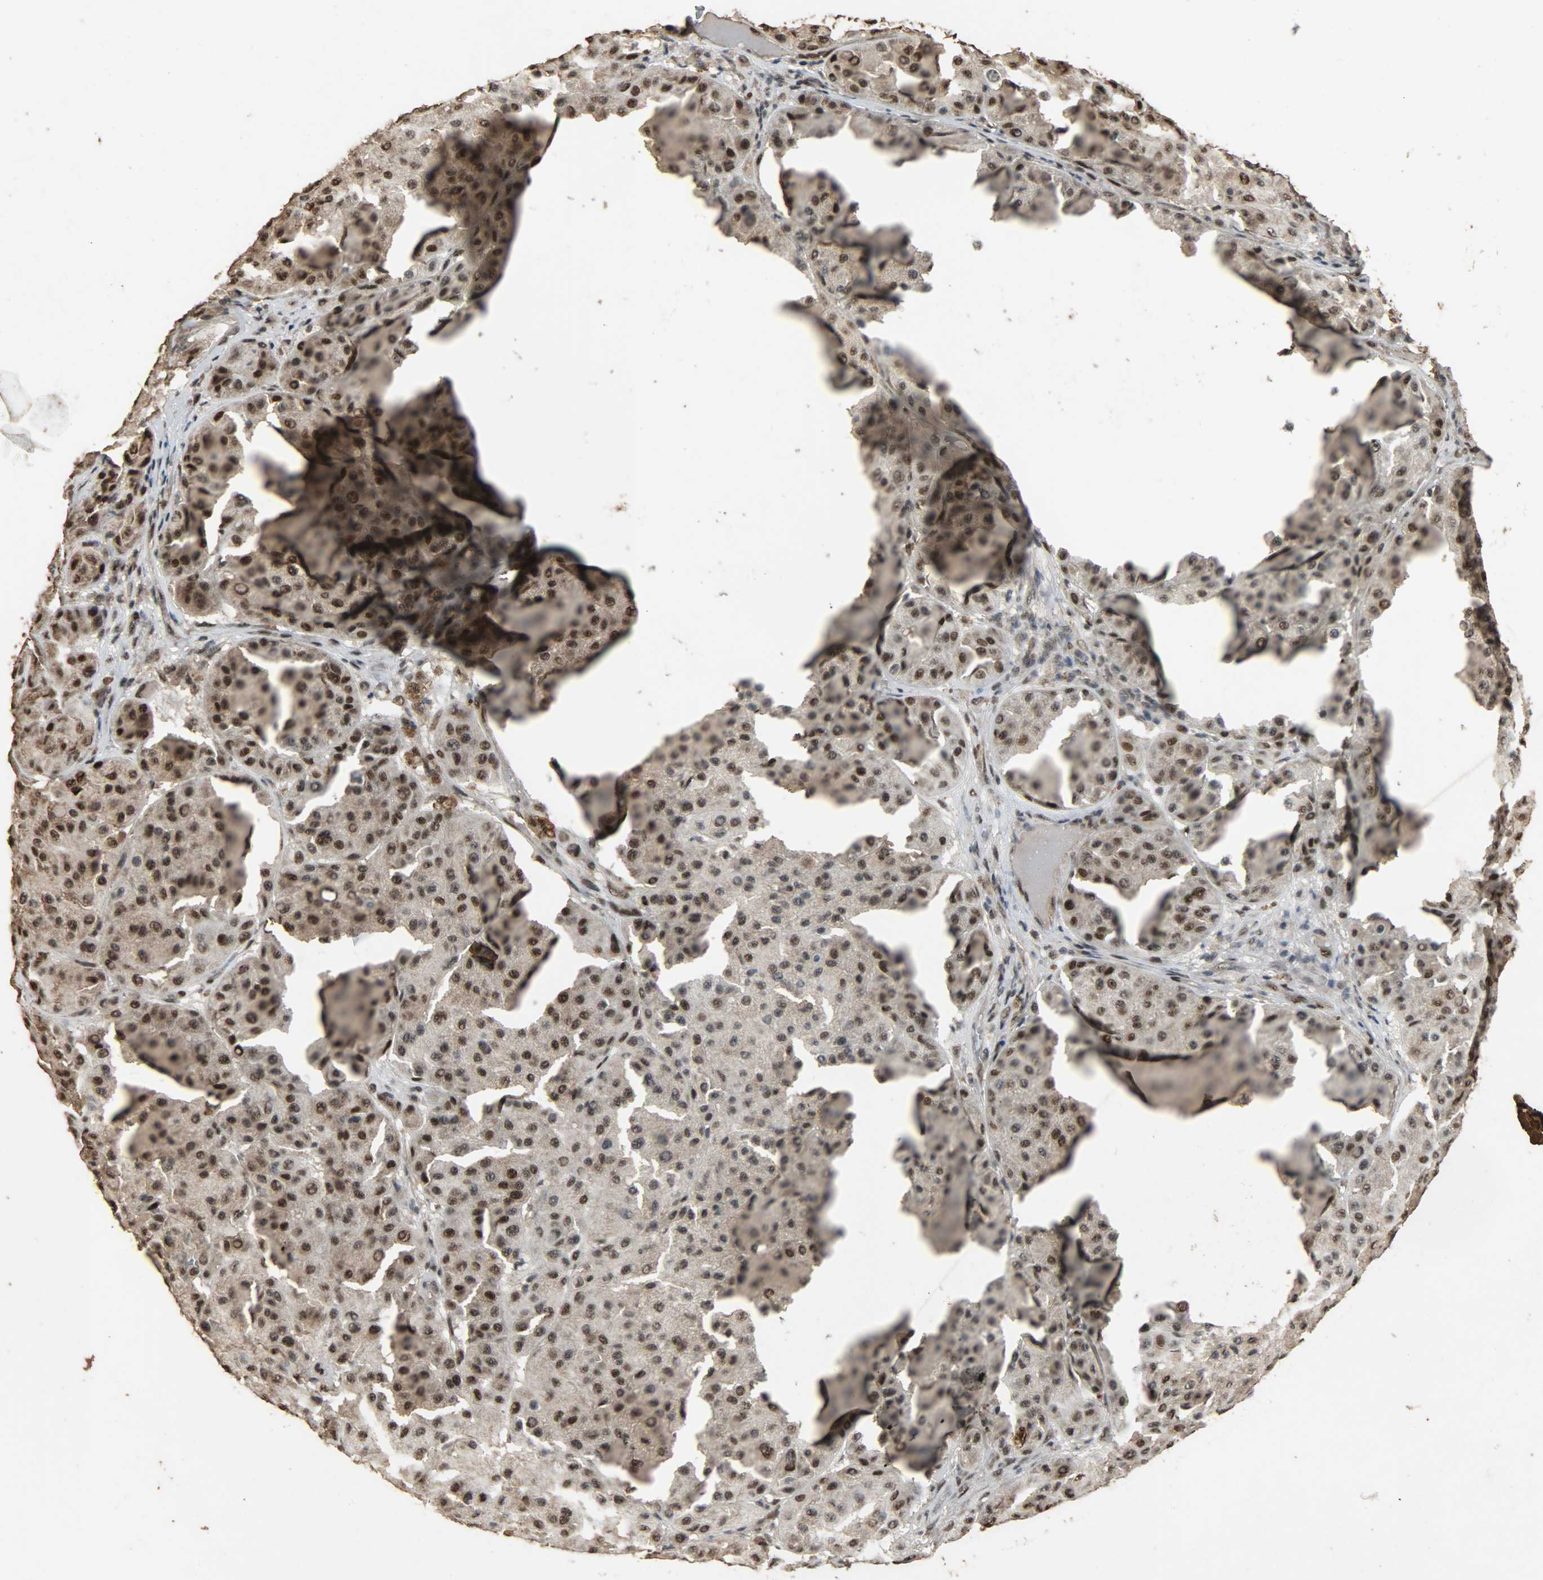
{"staining": {"intensity": "strong", "quantity": "25%-75%", "location": "cytoplasmic/membranous,nuclear"}, "tissue": "melanoma", "cell_type": "Tumor cells", "image_type": "cancer", "snomed": [{"axis": "morphology", "description": "Normal tissue, NOS"}, {"axis": "morphology", "description": "Malignant melanoma, Metastatic site"}, {"axis": "topography", "description": "Skin"}], "caption": "An immunohistochemistry (IHC) micrograph of tumor tissue is shown. Protein staining in brown labels strong cytoplasmic/membranous and nuclear positivity in malignant melanoma (metastatic site) within tumor cells. (Brightfield microscopy of DAB IHC at high magnification).", "gene": "CCNT2", "patient": {"sex": "male", "age": 41}}